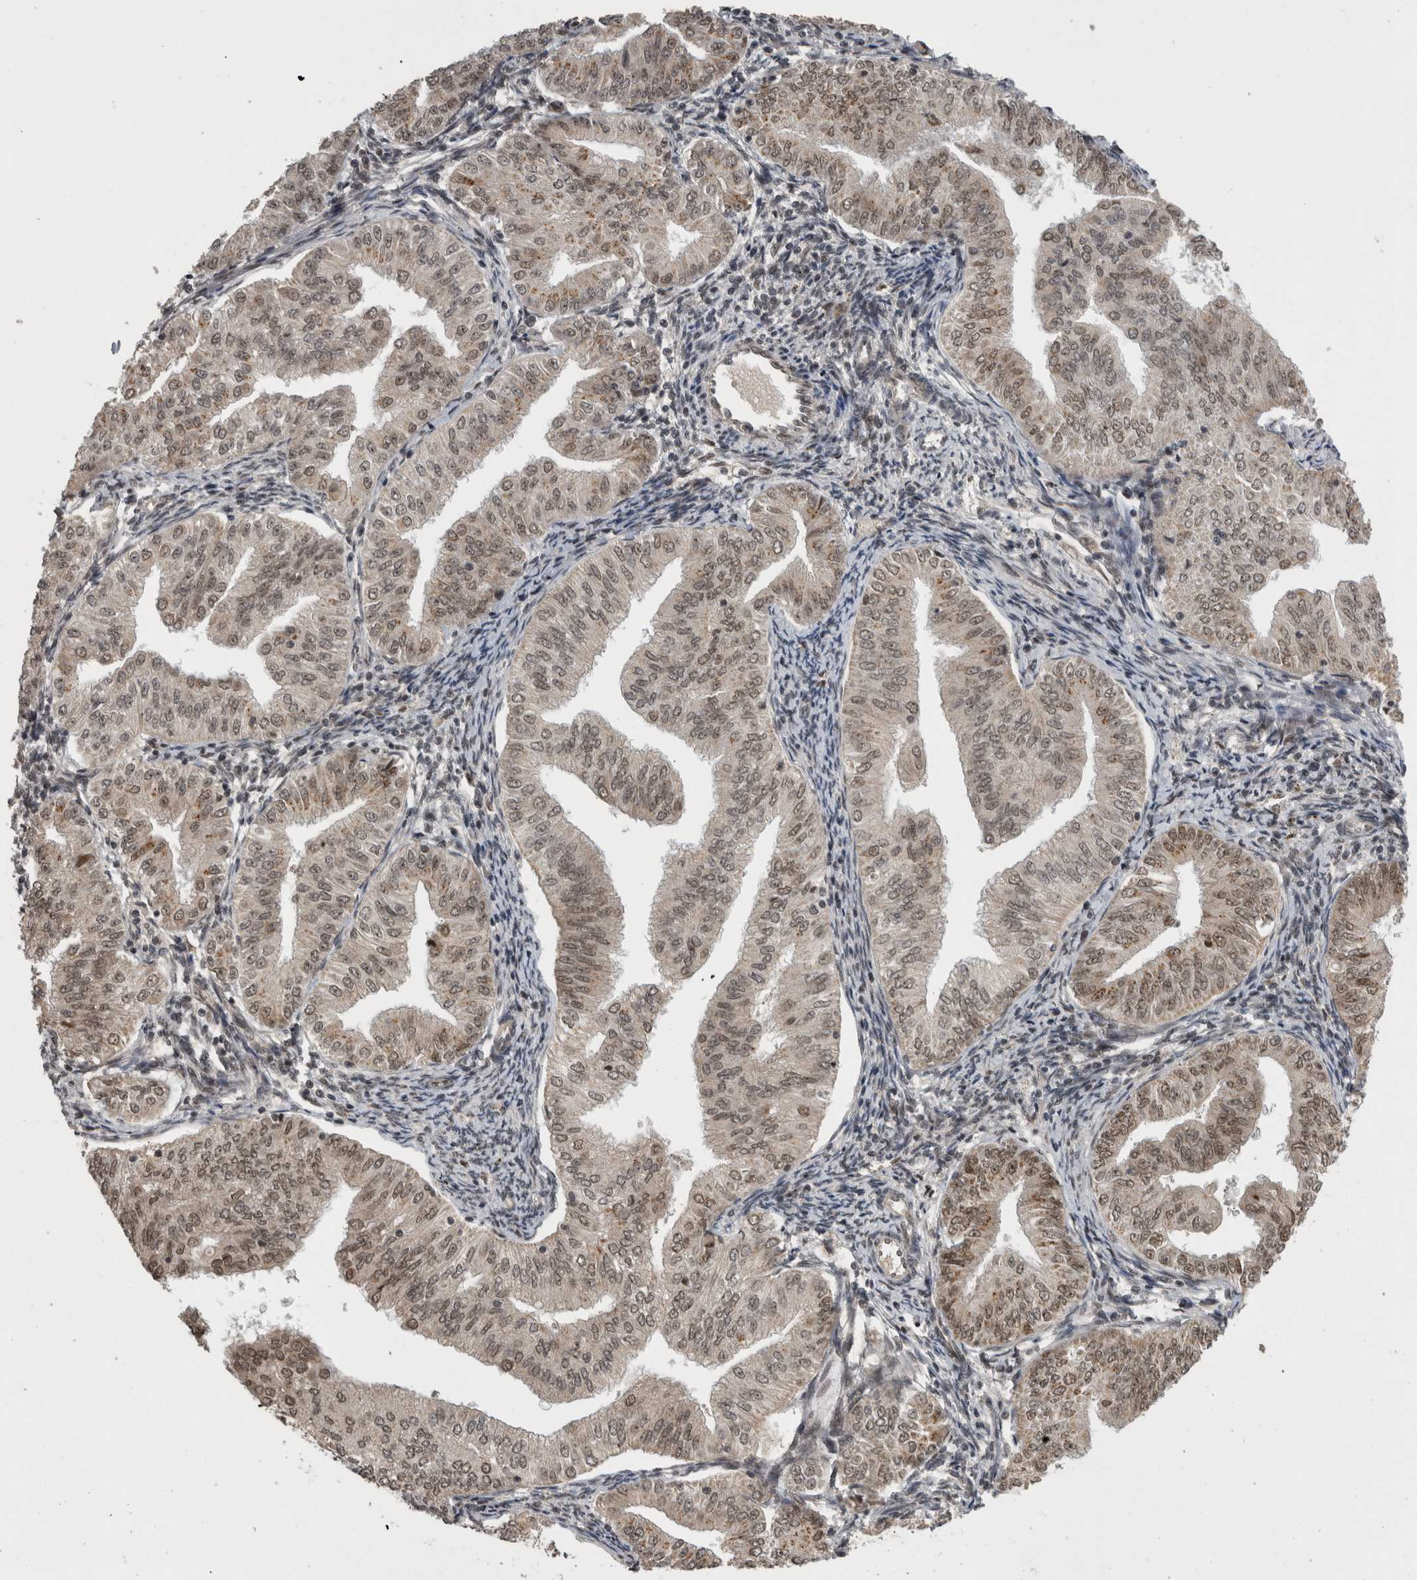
{"staining": {"intensity": "weak", "quantity": ">75%", "location": "nuclear"}, "tissue": "endometrial cancer", "cell_type": "Tumor cells", "image_type": "cancer", "snomed": [{"axis": "morphology", "description": "Normal tissue, NOS"}, {"axis": "morphology", "description": "Adenocarcinoma, NOS"}, {"axis": "topography", "description": "Endometrium"}], "caption": "This photomicrograph exhibits immunohistochemistry (IHC) staining of endometrial cancer (adenocarcinoma), with low weak nuclear positivity in about >75% of tumor cells.", "gene": "CPSF2", "patient": {"sex": "female", "age": 53}}